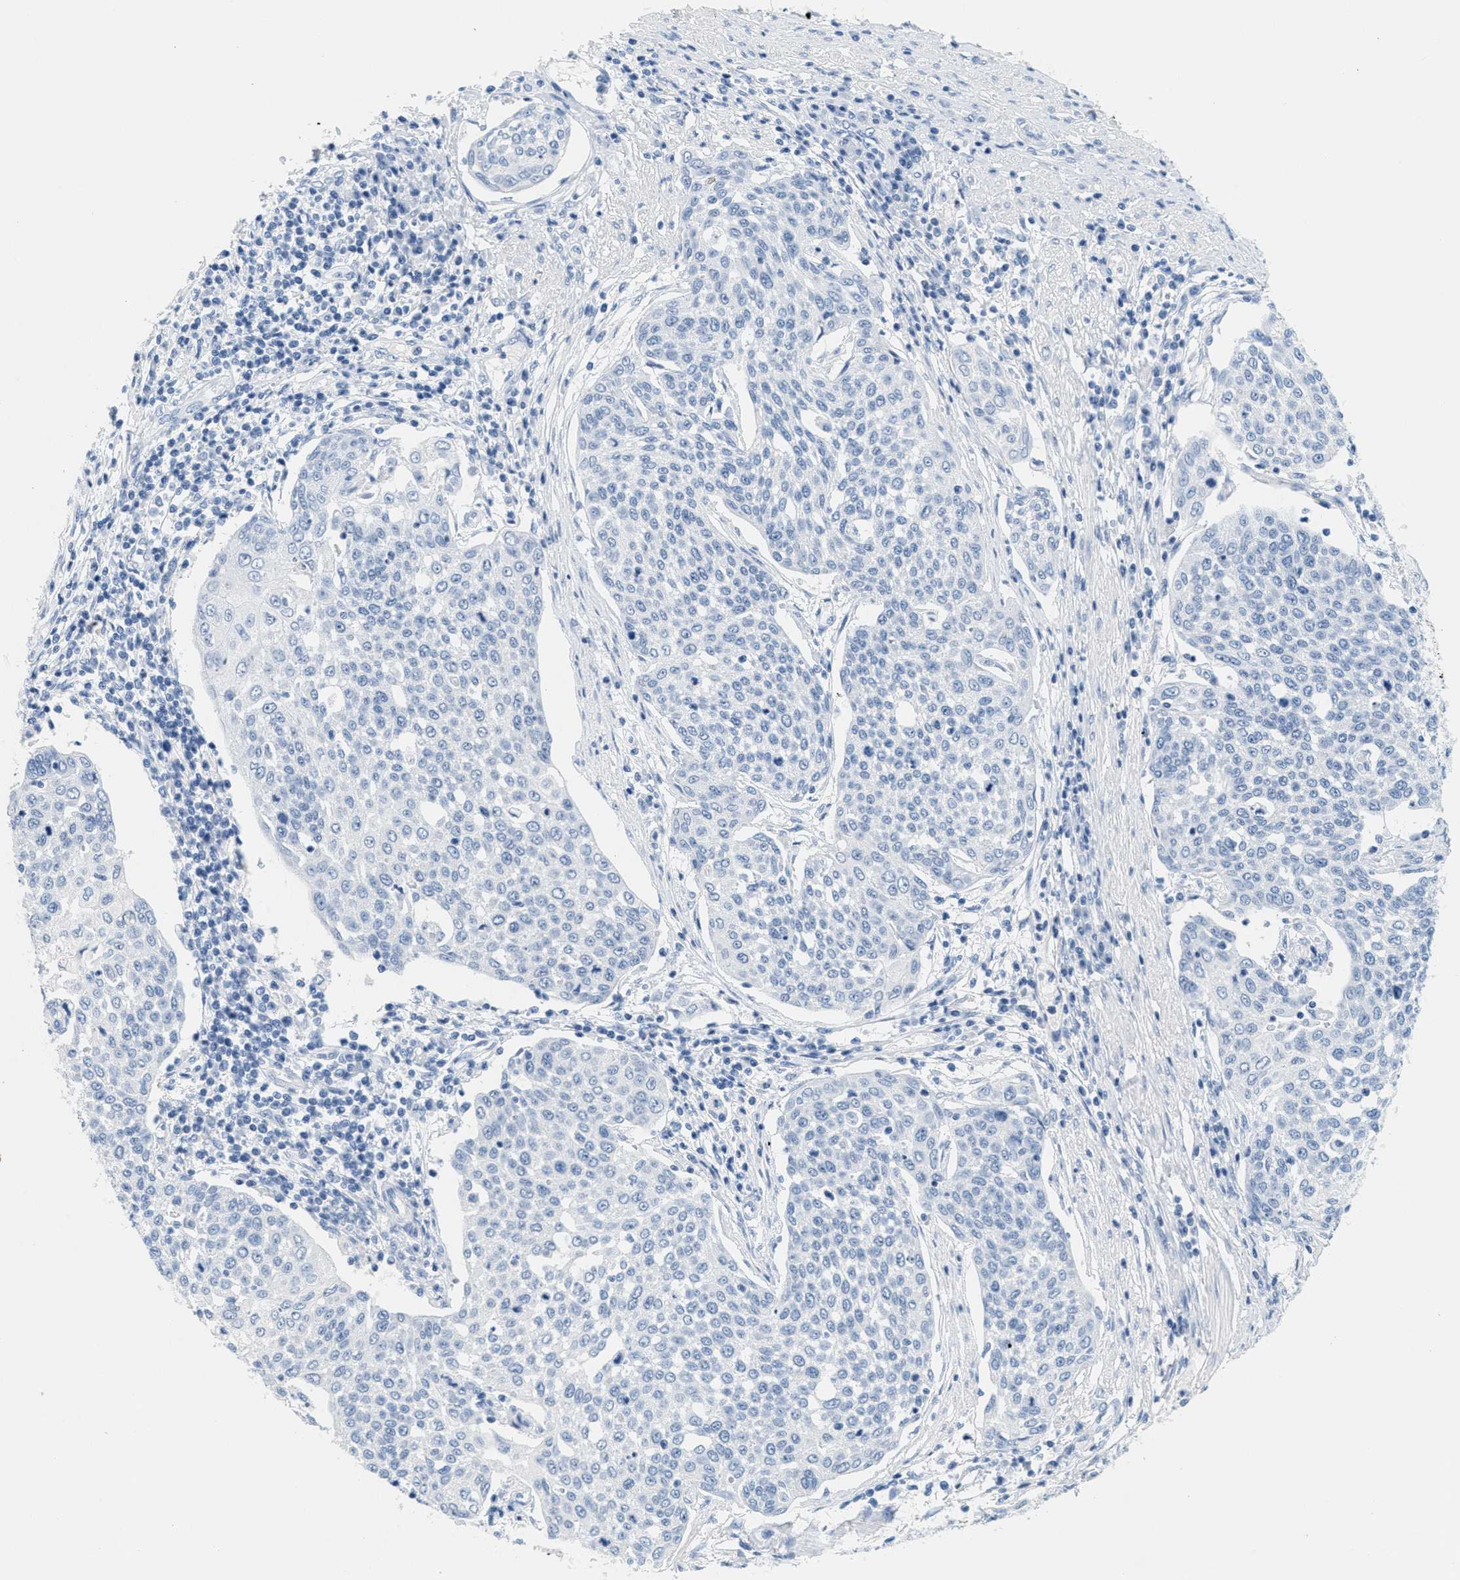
{"staining": {"intensity": "negative", "quantity": "none", "location": "none"}, "tissue": "cervical cancer", "cell_type": "Tumor cells", "image_type": "cancer", "snomed": [{"axis": "morphology", "description": "Squamous cell carcinoma, NOS"}, {"axis": "topography", "description": "Cervix"}], "caption": "Micrograph shows no protein staining in tumor cells of squamous cell carcinoma (cervical) tissue.", "gene": "GPM6A", "patient": {"sex": "female", "age": 34}}